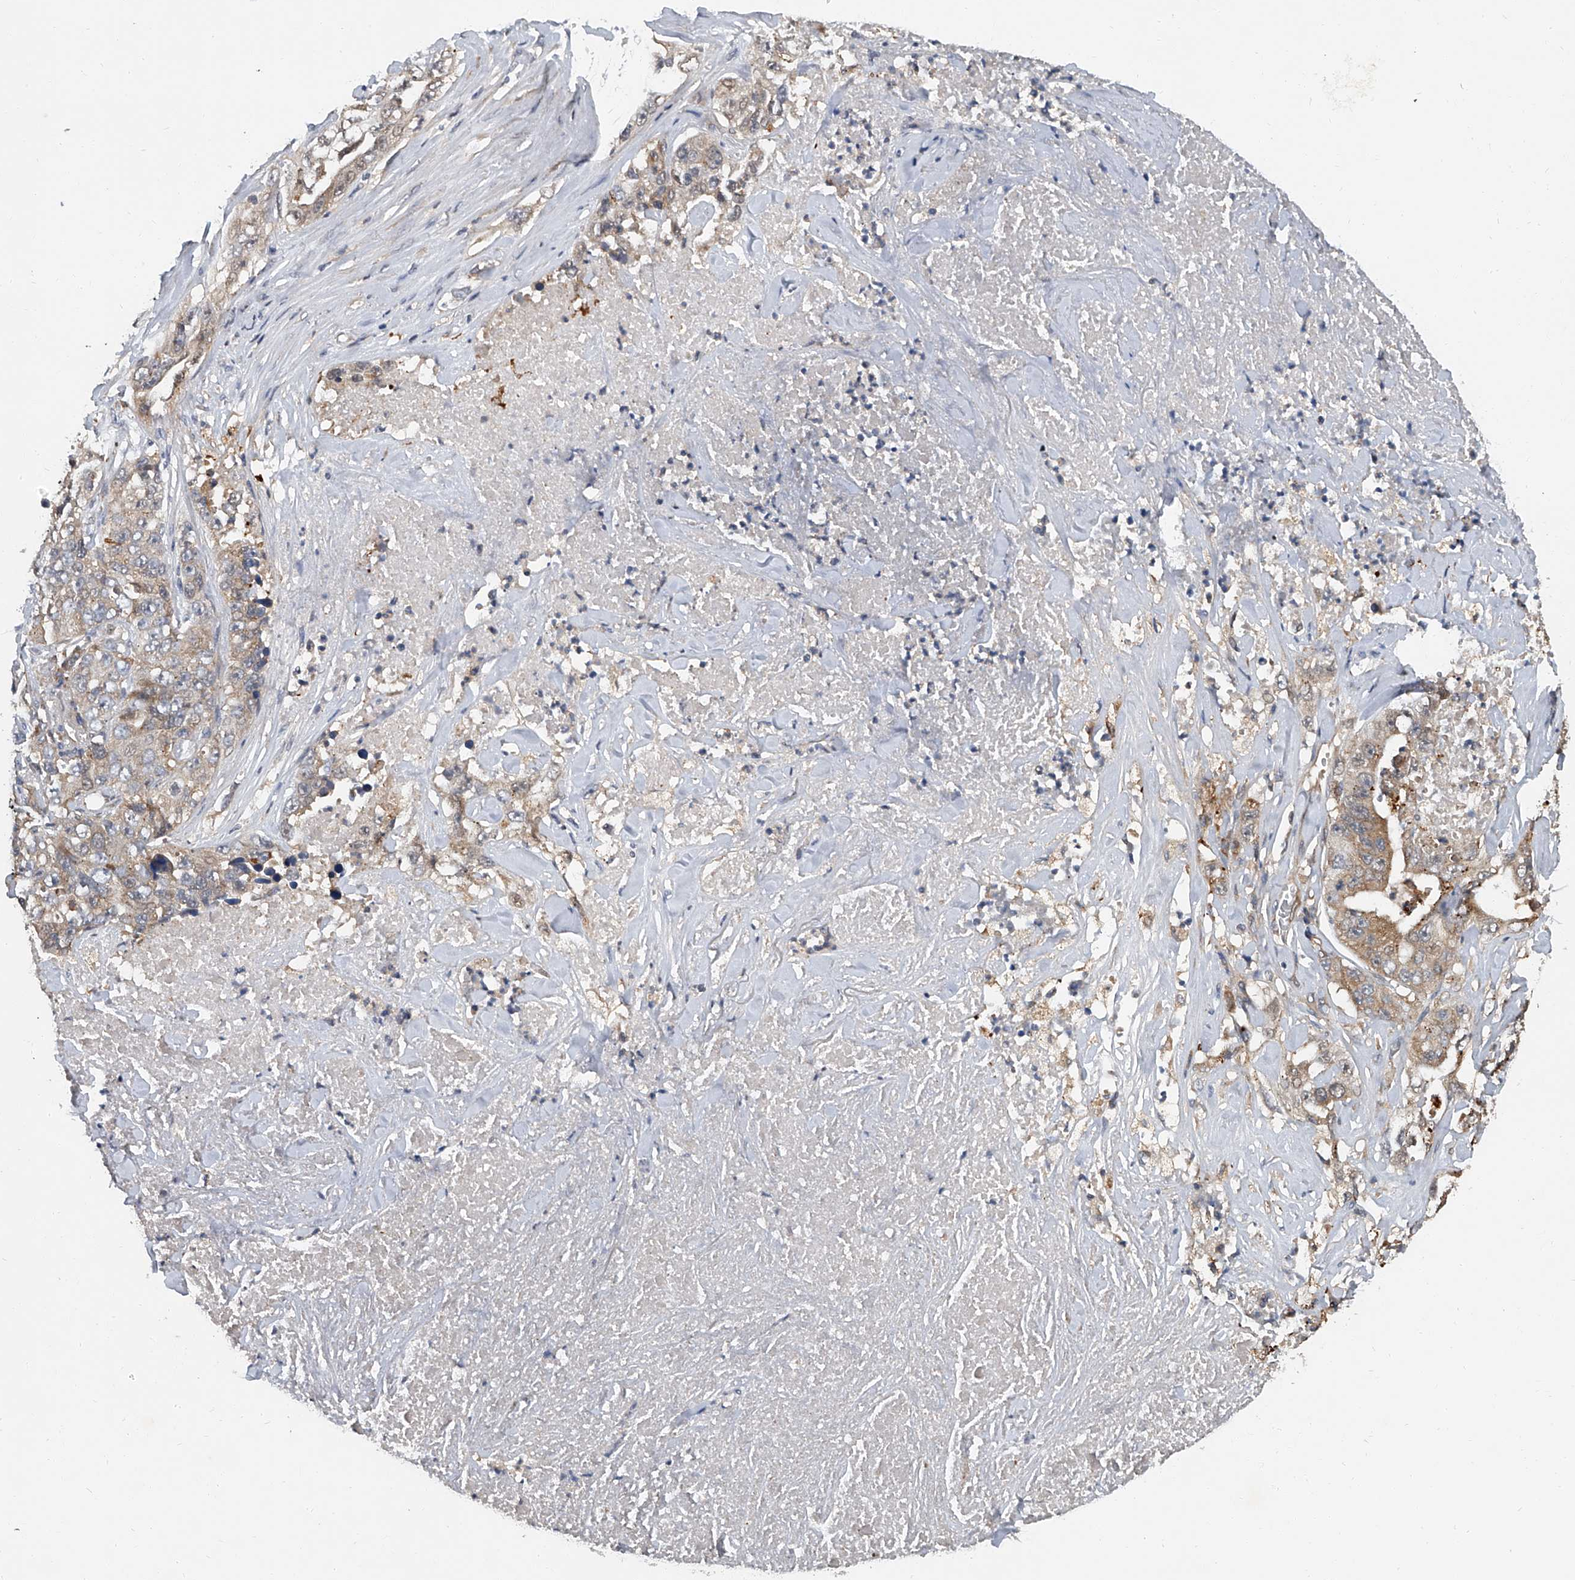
{"staining": {"intensity": "weak", "quantity": "25%-75%", "location": "cytoplasmic/membranous"}, "tissue": "lung cancer", "cell_type": "Tumor cells", "image_type": "cancer", "snomed": [{"axis": "morphology", "description": "Adenocarcinoma, NOS"}, {"axis": "topography", "description": "Lung"}], "caption": "Immunohistochemistry (IHC) (DAB (3,3'-diaminobenzidine)) staining of adenocarcinoma (lung) demonstrates weak cytoplasmic/membranous protein staining in about 25%-75% of tumor cells. (IHC, brightfield microscopy, high magnification).", "gene": "JAG2", "patient": {"sex": "female", "age": 51}}